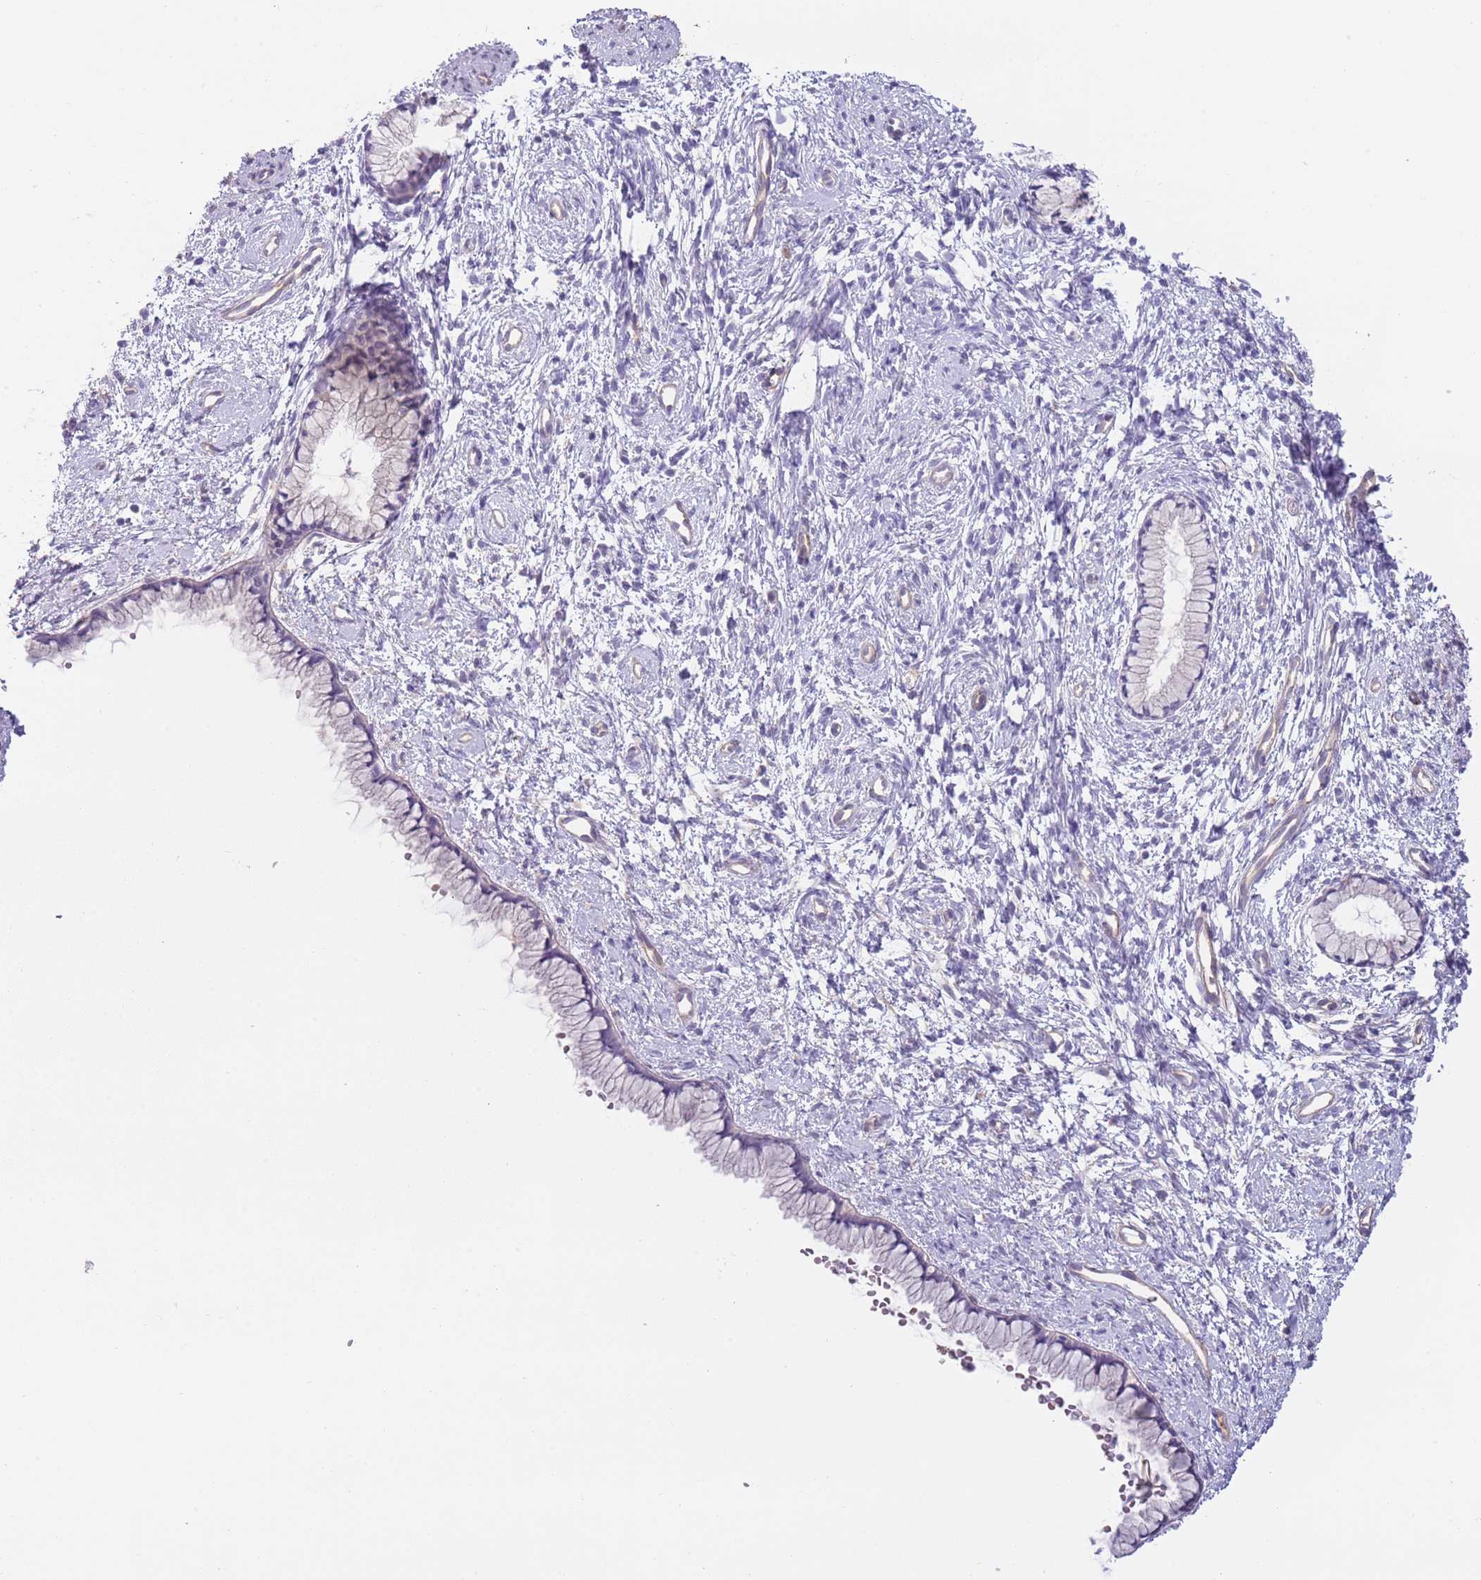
{"staining": {"intensity": "weak", "quantity": "<25%", "location": "cytoplasmic/membranous"}, "tissue": "cervix", "cell_type": "Glandular cells", "image_type": "normal", "snomed": [{"axis": "morphology", "description": "Normal tissue, NOS"}, {"axis": "topography", "description": "Cervix"}], "caption": "IHC micrograph of normal human cervix stained for a protein (brown), which demonstrates no staining in glandular cells. Nuclei are stained in blue.", "gene": "TINAGL1", "patient": {"sex": "female", "age": 57}}